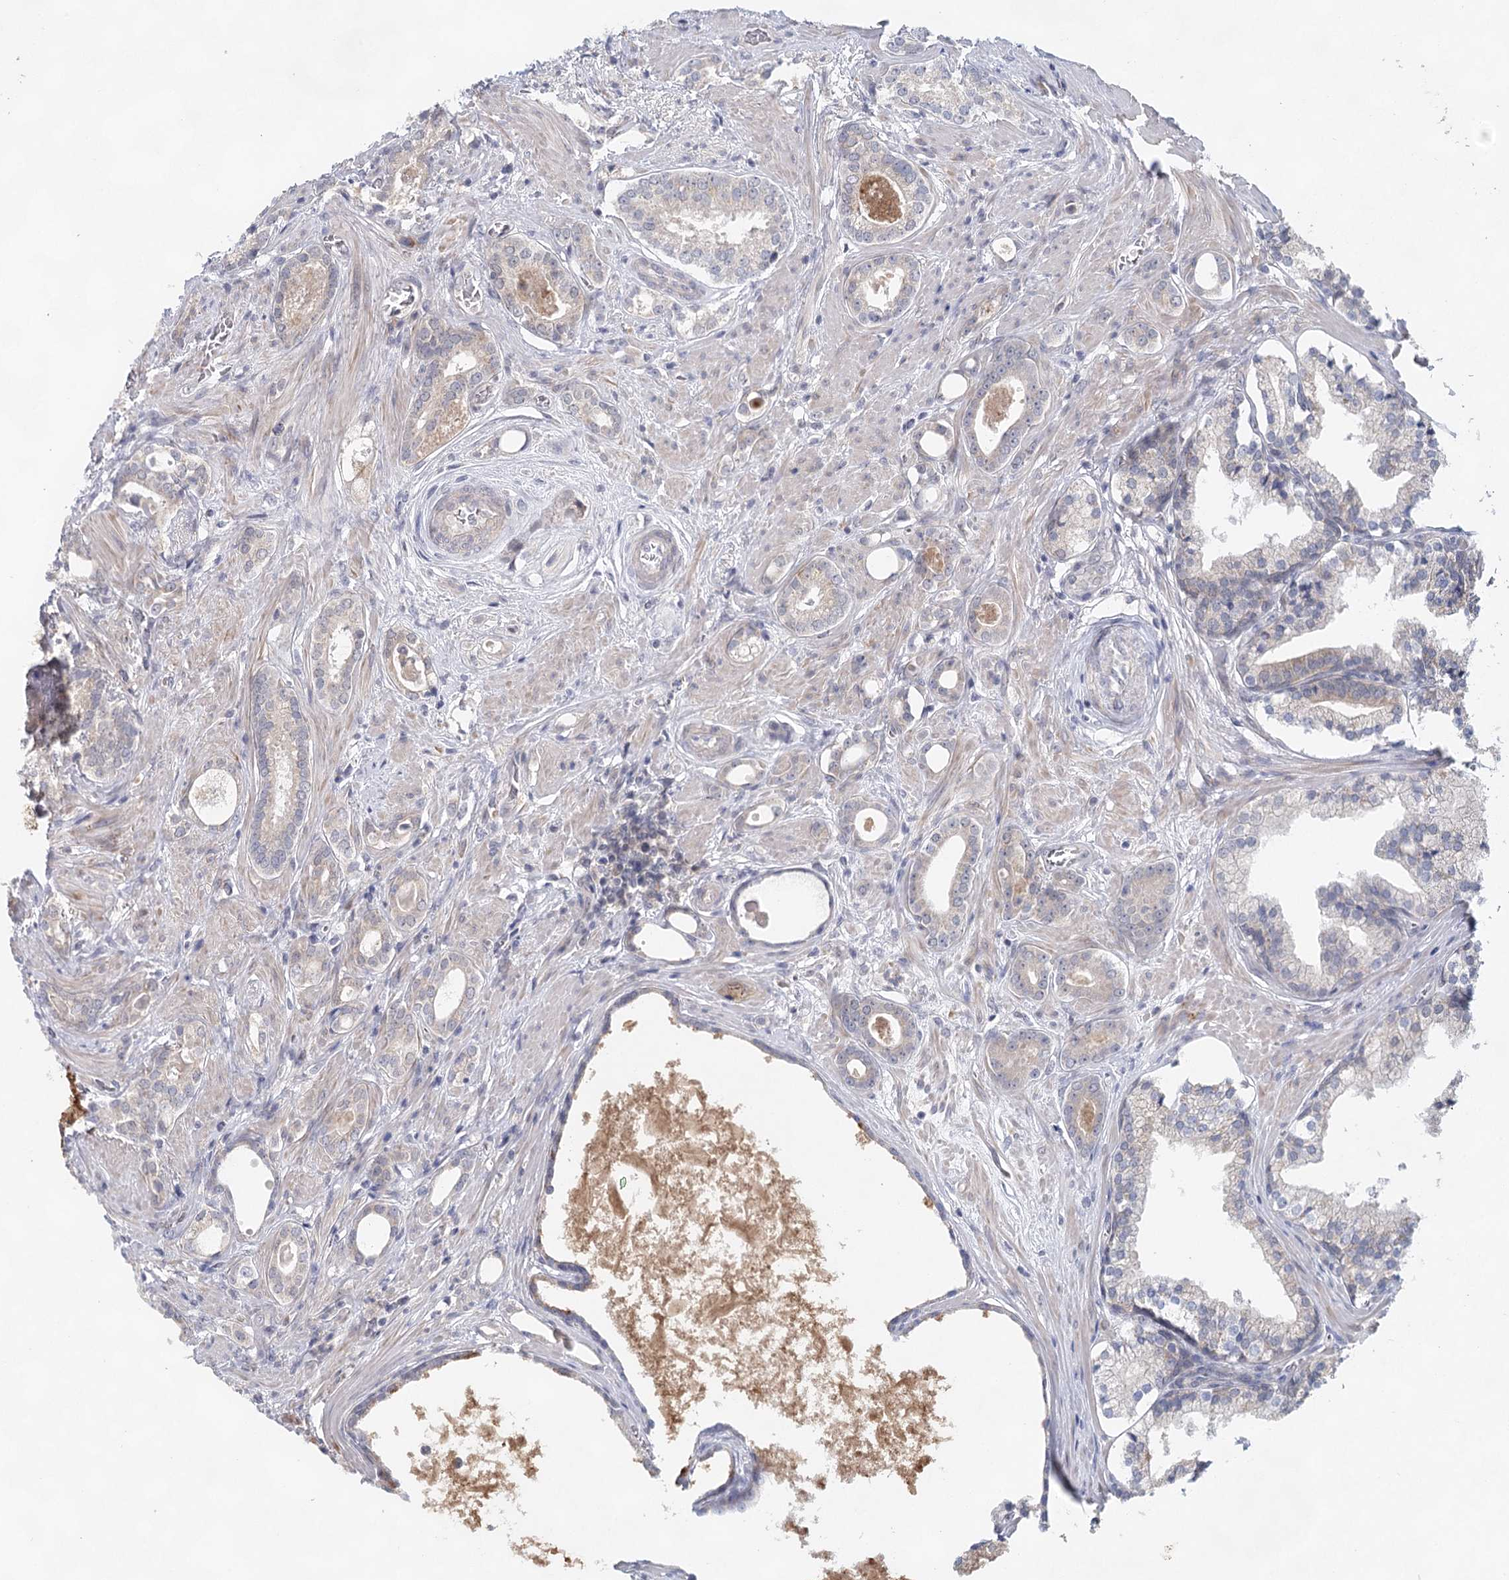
{"staining": {"intensity": "negative", "quantity": "none", "location": "none"}, "tissue": "prostate cancer", "cell_type": "Tumor cells", "image_type": "cancer", "snomed": [{"axis": "morphology", "description": "Adenocarcinoma, High grade"}, {"axis": "topography", "description": "Prostate"}], "caption": "There is no significant expression in tumor cells of adenocarcinoma (high-grade) (prostate). The staining was performed using DAB to visualize the protein expression in brown, while the nuclei were stained in blue with hematoxylin (Magnification: 20x).", "gene": "BLTP1", "patient": {"sex": "male", "age": 58}}